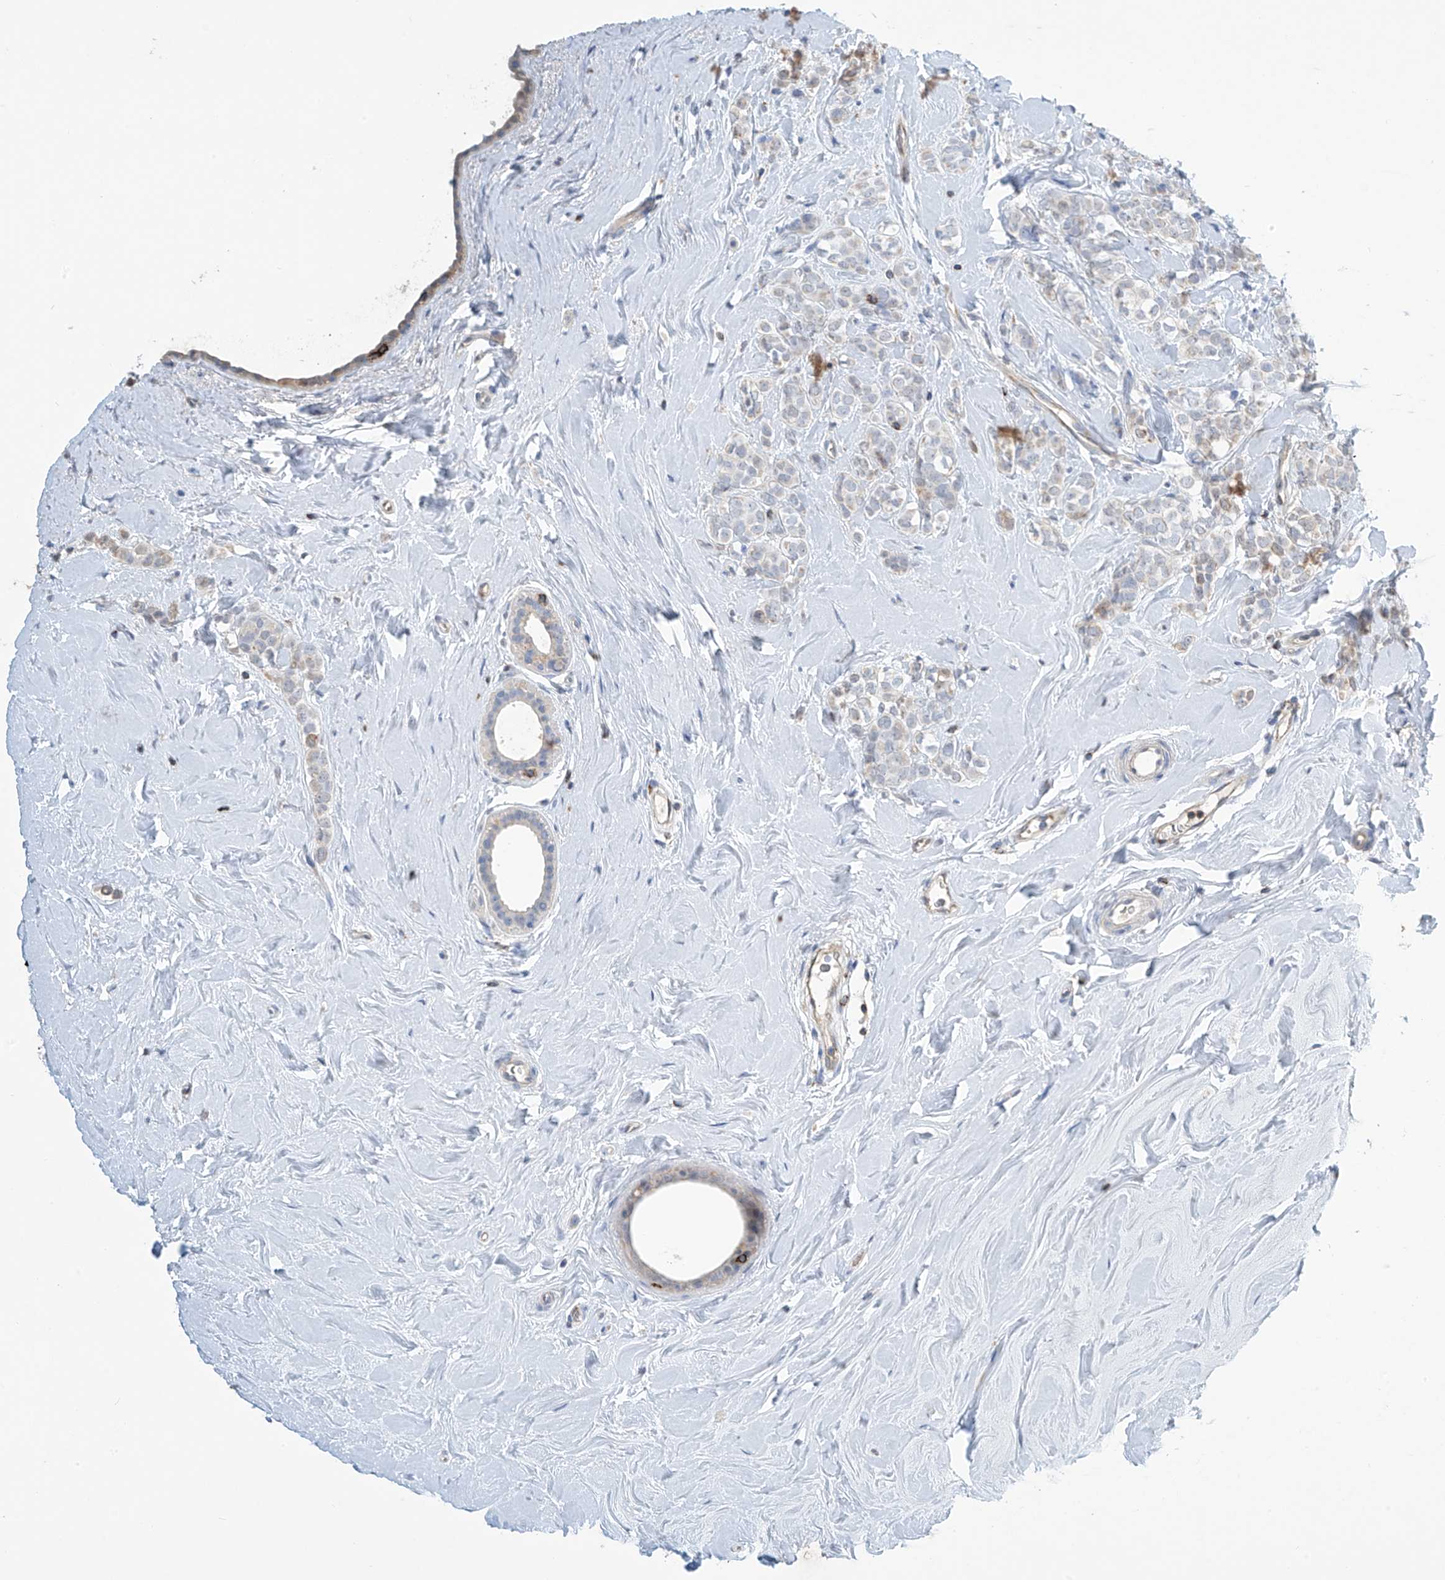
{"staining": {"intensity": "negative", "quantity": "none", "location": "none"}, "tissue": "breast cancer", "cell_type": "Tumor cells", "image_type": "cancer", "snomed": [{"axis": "morphology", "description": "Lobular carcinoma"}, {"axis": "topography", "description": "Breast"}], "caption": "Tumor cells are negative for protein expression in human breast cancer.", "gene": "IBA57", "patient": {"sex": "female", "age": 47}}